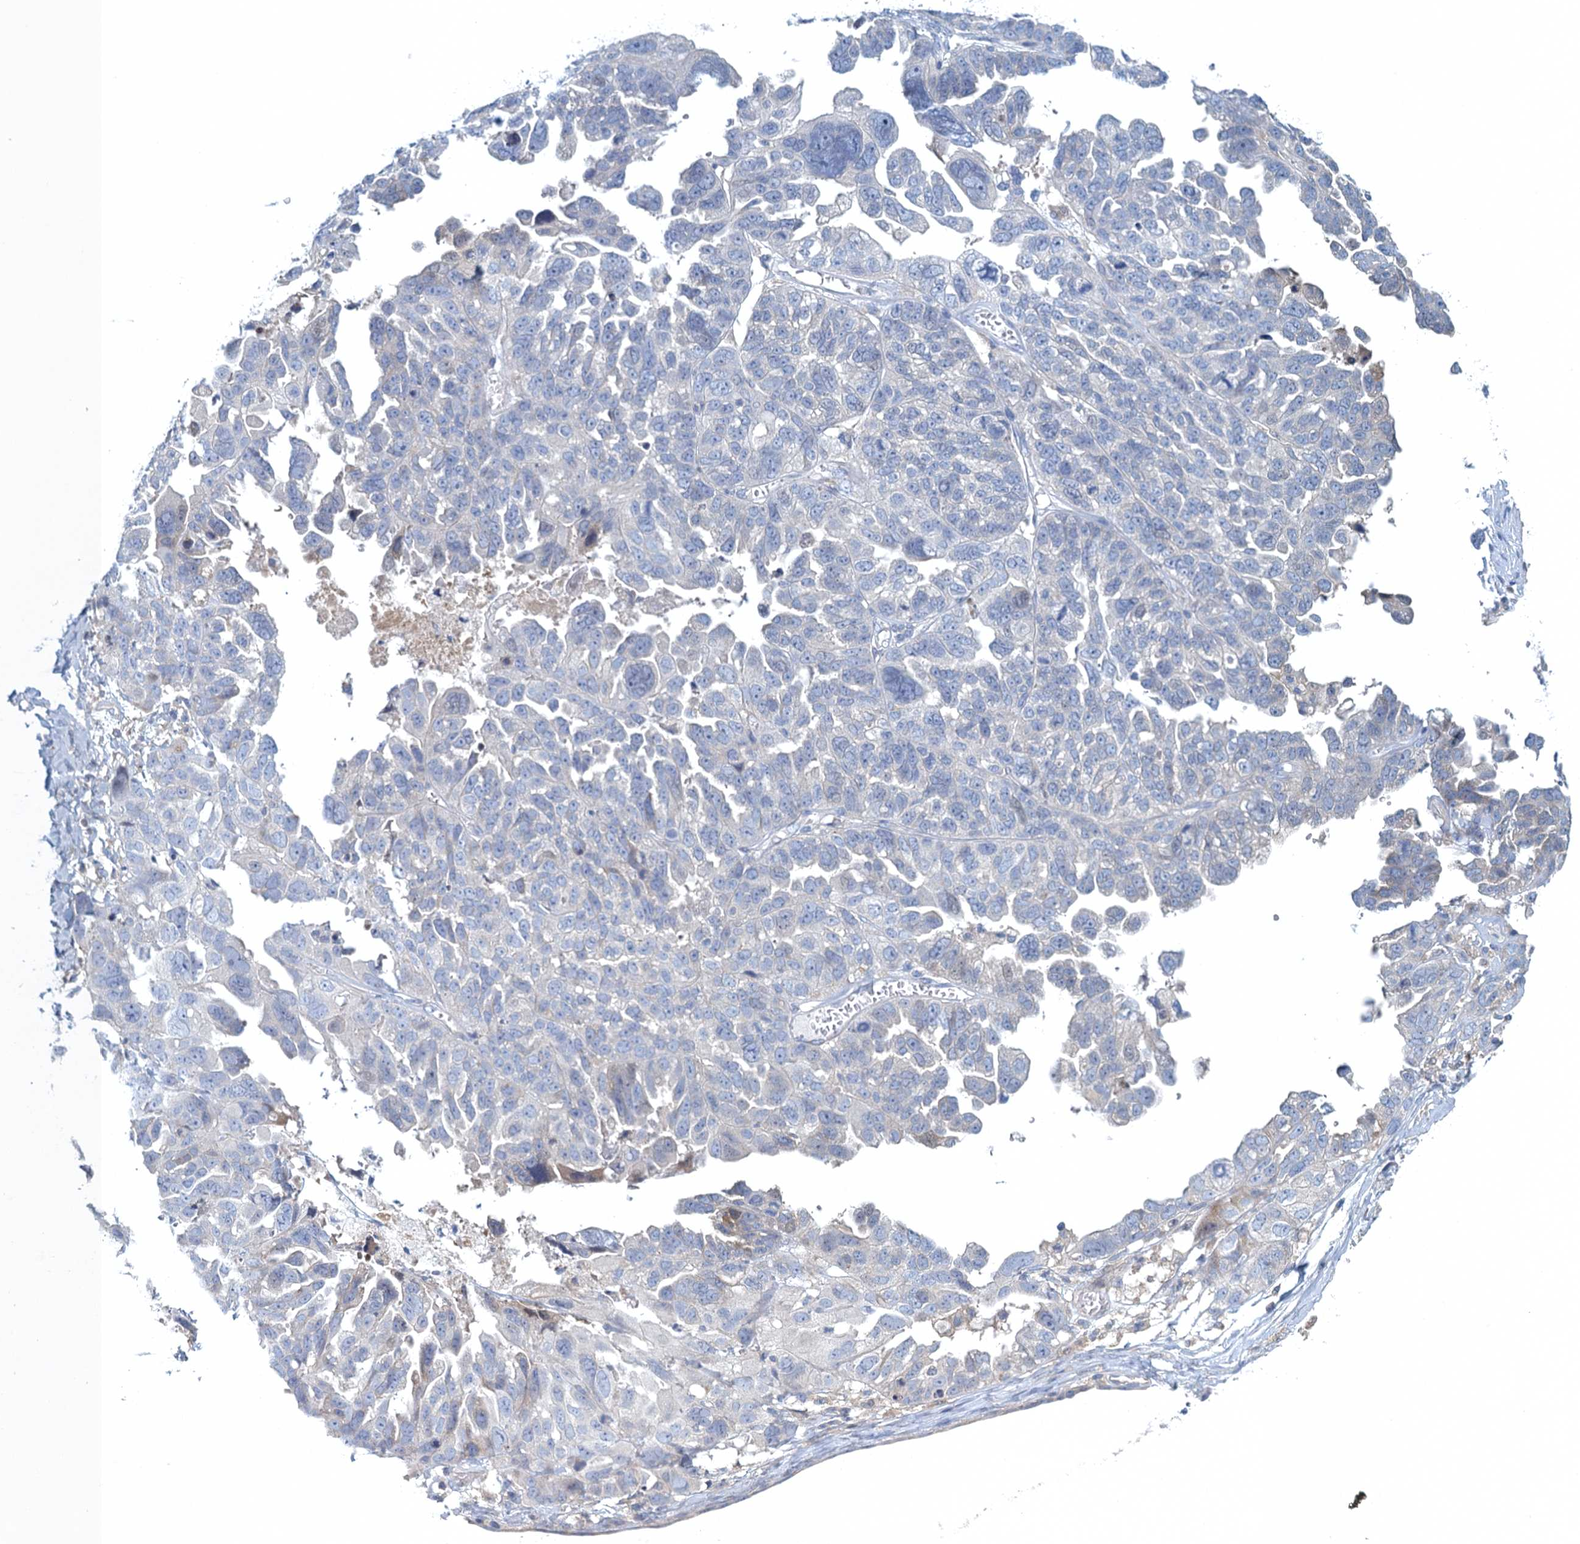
{"staining": {"intensity": "weak", "quantity": "<25%", "location": "cytoplasmic/membranous"}, "tissue": "ovarian cancer", "cell_type": "Tumor cells", "image_type": "cancer", "snomed": [{"axis": "morphology", "description": "Cystadenocarcinoma, serous, NOS"}, {"axis": "topography", "description": "Ovary"}], "caption": "Immunohistochemical staining of ovarian cancer (serous cystadenocarcinoma) exhibits no significant expression in tumor cells.", "gene": "NCKAP1L", "patient": {"sex": "female", "age": 79}}